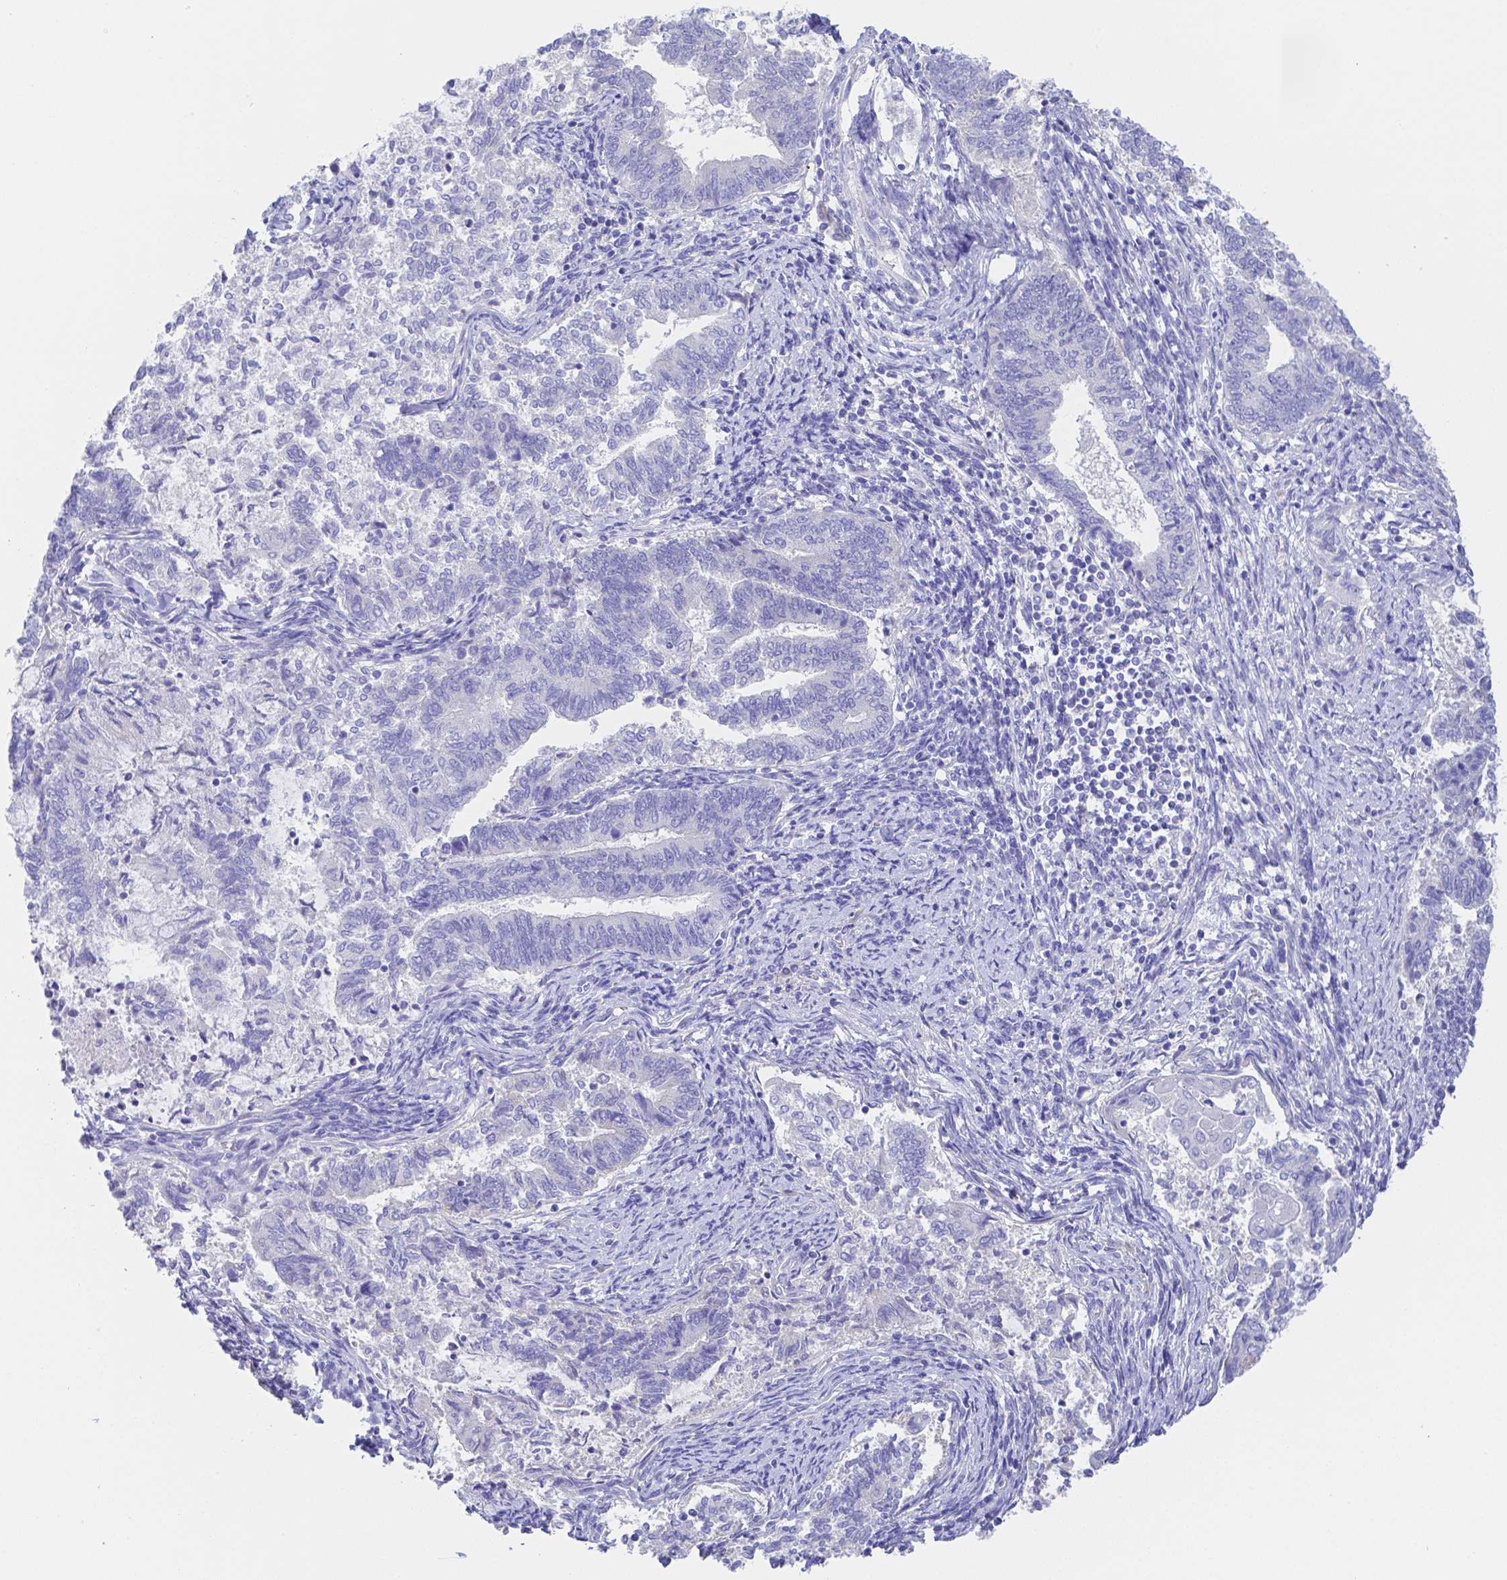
{"staining": {"intensity": "negative", "quantity": "none", "location": "none"}, "tissue": "endometrial cancer", "cell_type": "Tumor cells", "image_type": "cancer", "snomed": [{"axis": "morphology", "description": "Adenocarcinoma, NOS"}, {"axis": "topography", "description": "Endometrium"}], "caption": "Immunohistochemistry (IHC) image of neoplastic tissue: human endometrial cancer (adenocarcinoma) stained with DAB (3,3'-diaminobenzidine) displays no significant protein positivity in tumor cells.", "gene": "ZG16B", "patient": {"sex": "female", "age": 65}}